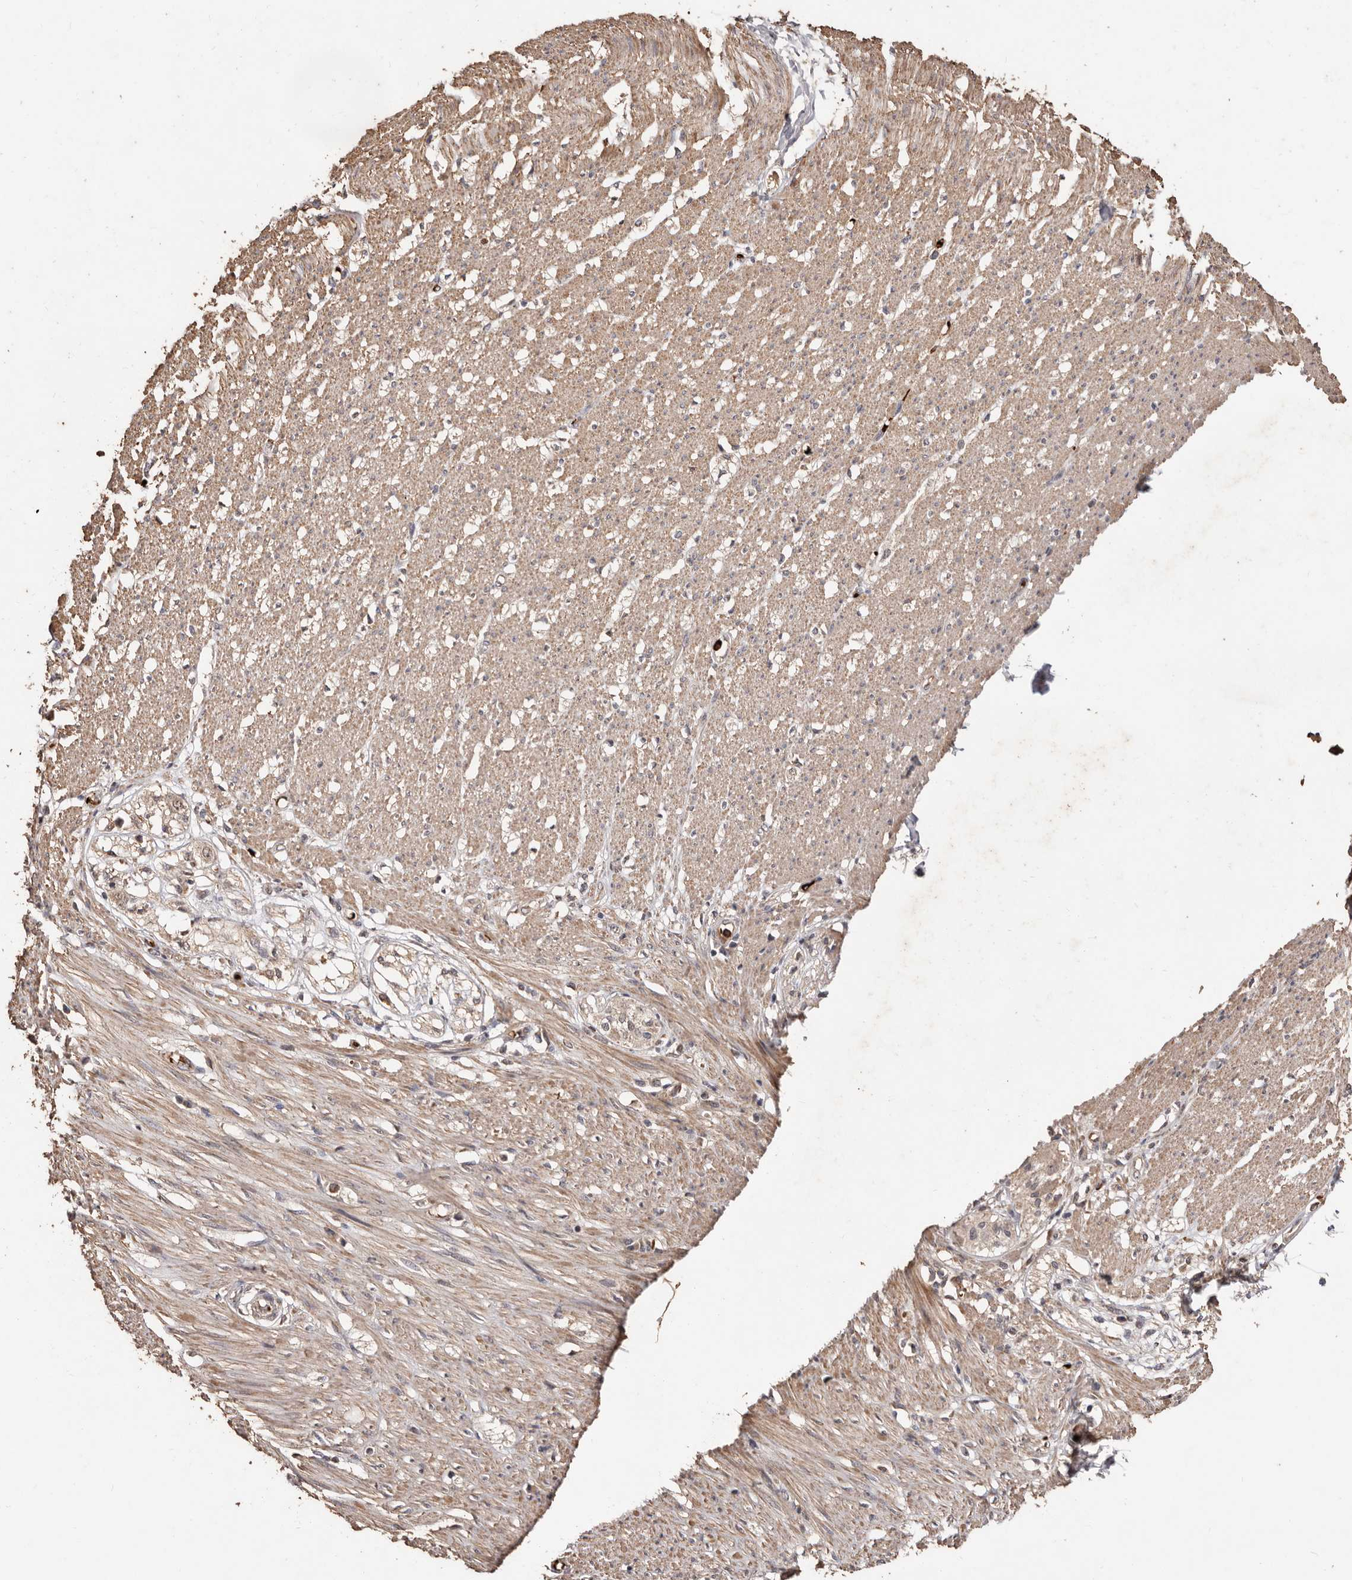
{"staining": {"intensity": "moderate", "quantity": ">75%", "location": "cytoplasmic/membranous"}, "tissue": "smooth muscle", "cell_type": "Smooth muscle cells", "image_type": "normal", "snomed": [{"axis": "morphology", "description": "Normal tissue, NOS"}, {"axis": "morphology", "description": "Adenocarcinoma, NOS"}, {"axis": "topography", "description": "Colon"}, {"axis": "topography", "description": "Peripheral nerve tissue"}], "caption": "Moderate cytoplasmic/membranous positivity for a protein is present in approximately >75% of smooth muscle cells of benign smooth muscle using IHC.", "gene": "GRAMD2A", "patient": {"sex": "male", "age": 14}}